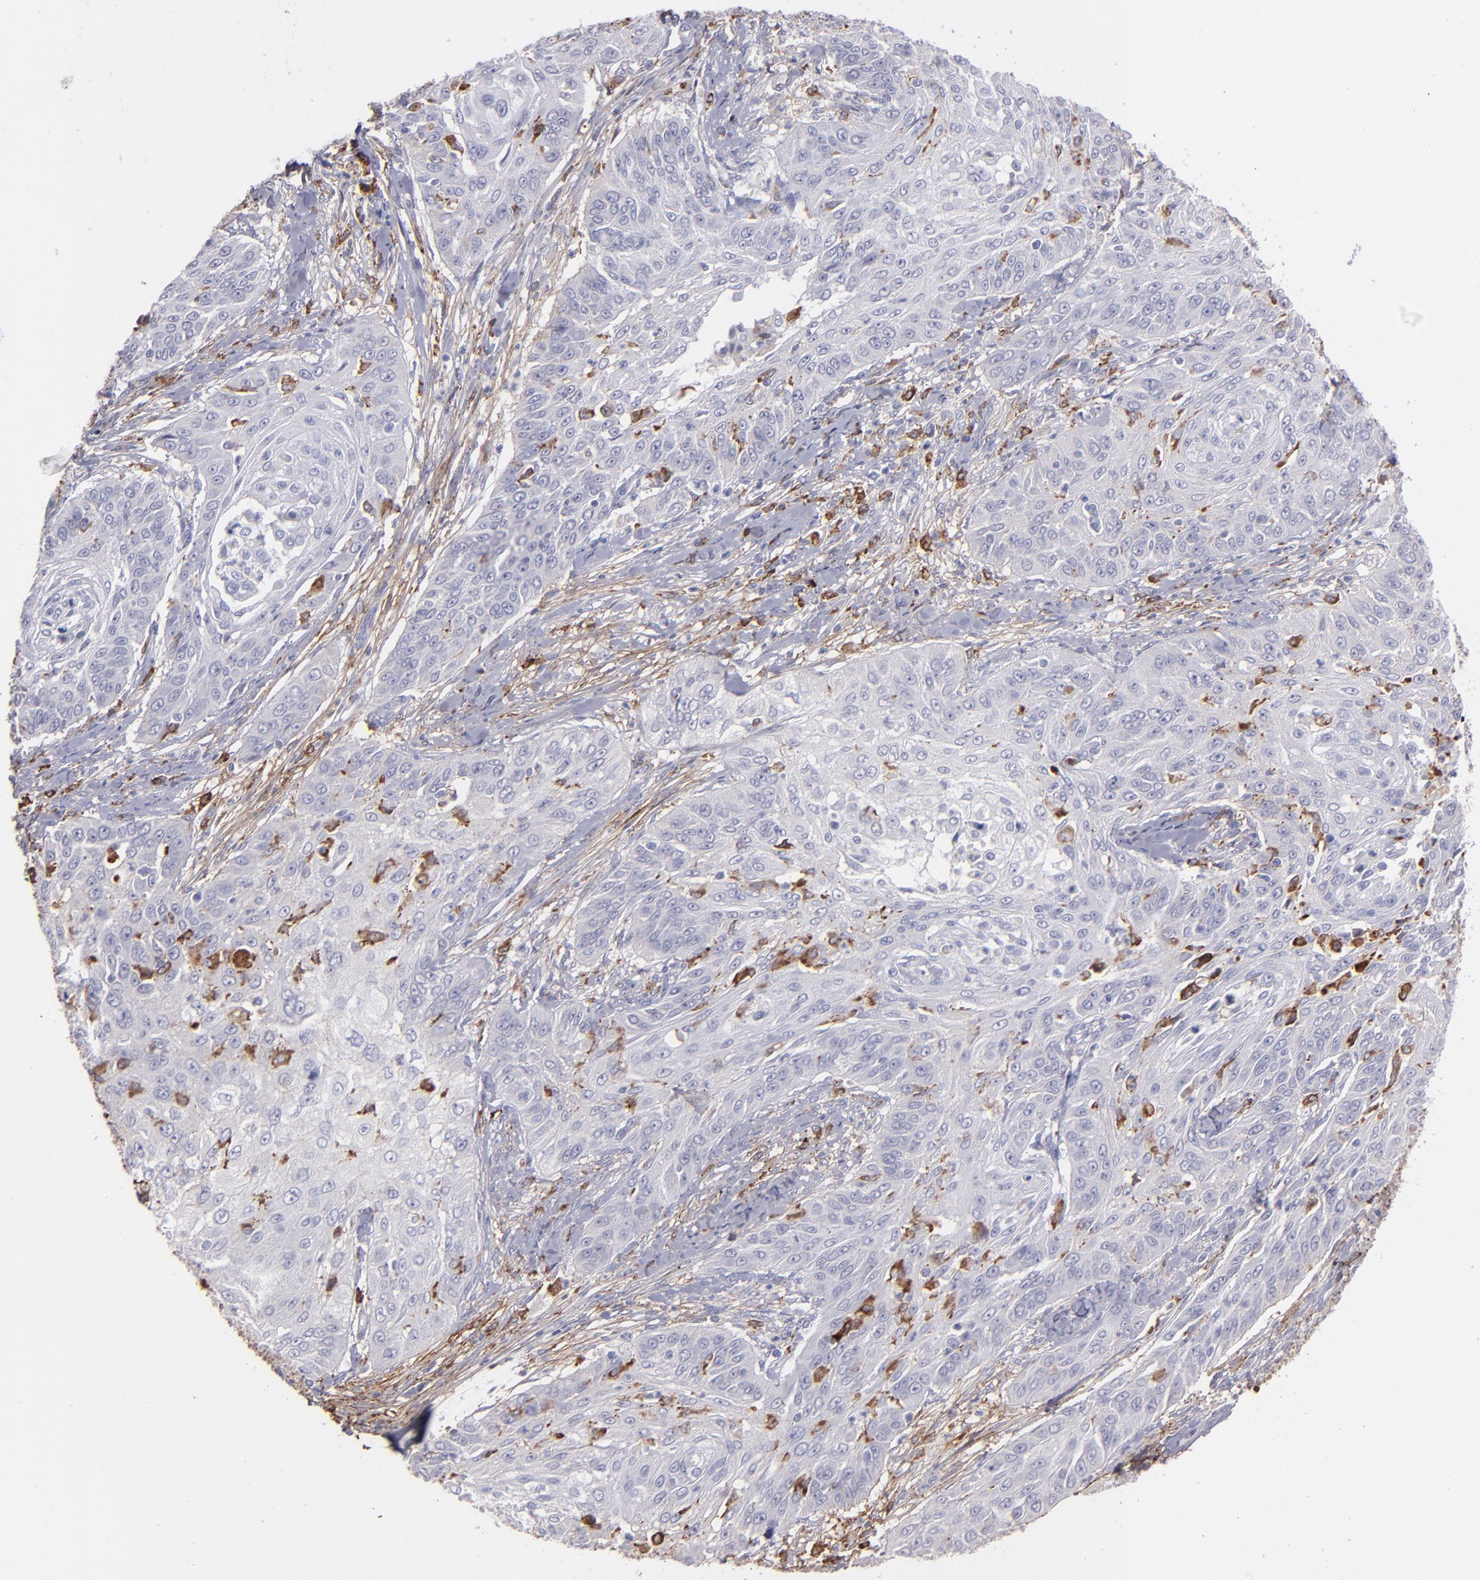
{"staining": {"intensity": "weak", "quantity": "<25%", "location": "cytoplasmic/membranous"}, "tissue": "cervical cancer", "cell_type": "Tumor cells", "image_type": "cancer", "snomed": [{"axis": "morphology", "description": "Squamous cell carcinoma, NOS"}, {"axis": "topography", "description": "Cervix"}], "caption": "The histopathology image shows no staining of tumor cells in squamous cell carcinoma (cervical).", "gene": "C1QA", "patient": {"sex": "female", "age": 64}}